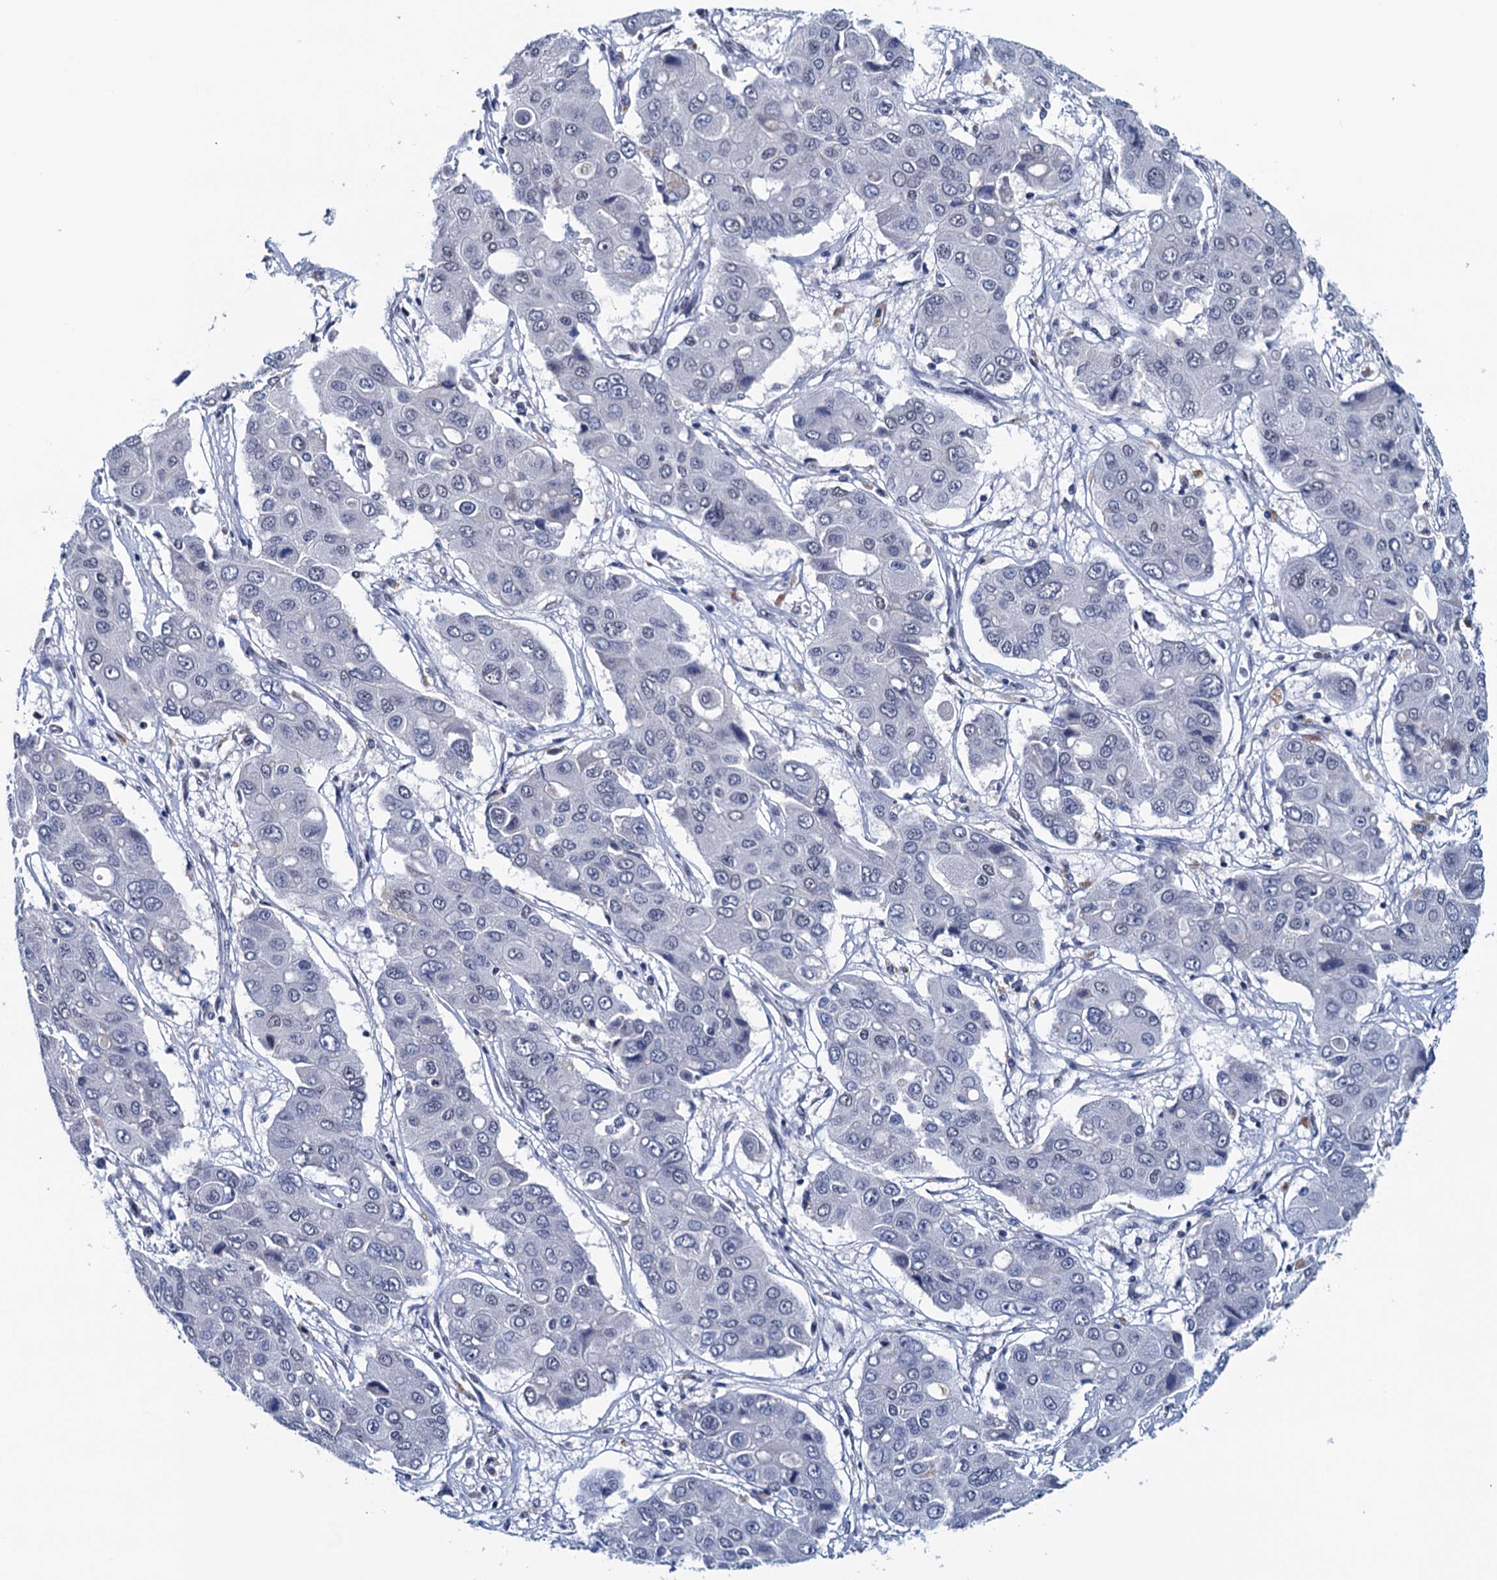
{"staining": {"intensity": "negative", "quantity": "none", "location": "none"}, "tissue": "liver cancer", "cell_type": "Tumor cells", "image_type": "cancer", "snomed": [{"axis": "morphology", "description": "Cholangiocarcinoma"}, {"axis": "topography", "description": "Liver"}], "caption": "Immunohistochemistry (IHC) photomicrograph of liver cholangiocarcinoma stained for a protein (brown), which exhibits no positivity in tumor cells.", "gene": "FNBP4", "patient": {"sex": "male", "age": 67}}